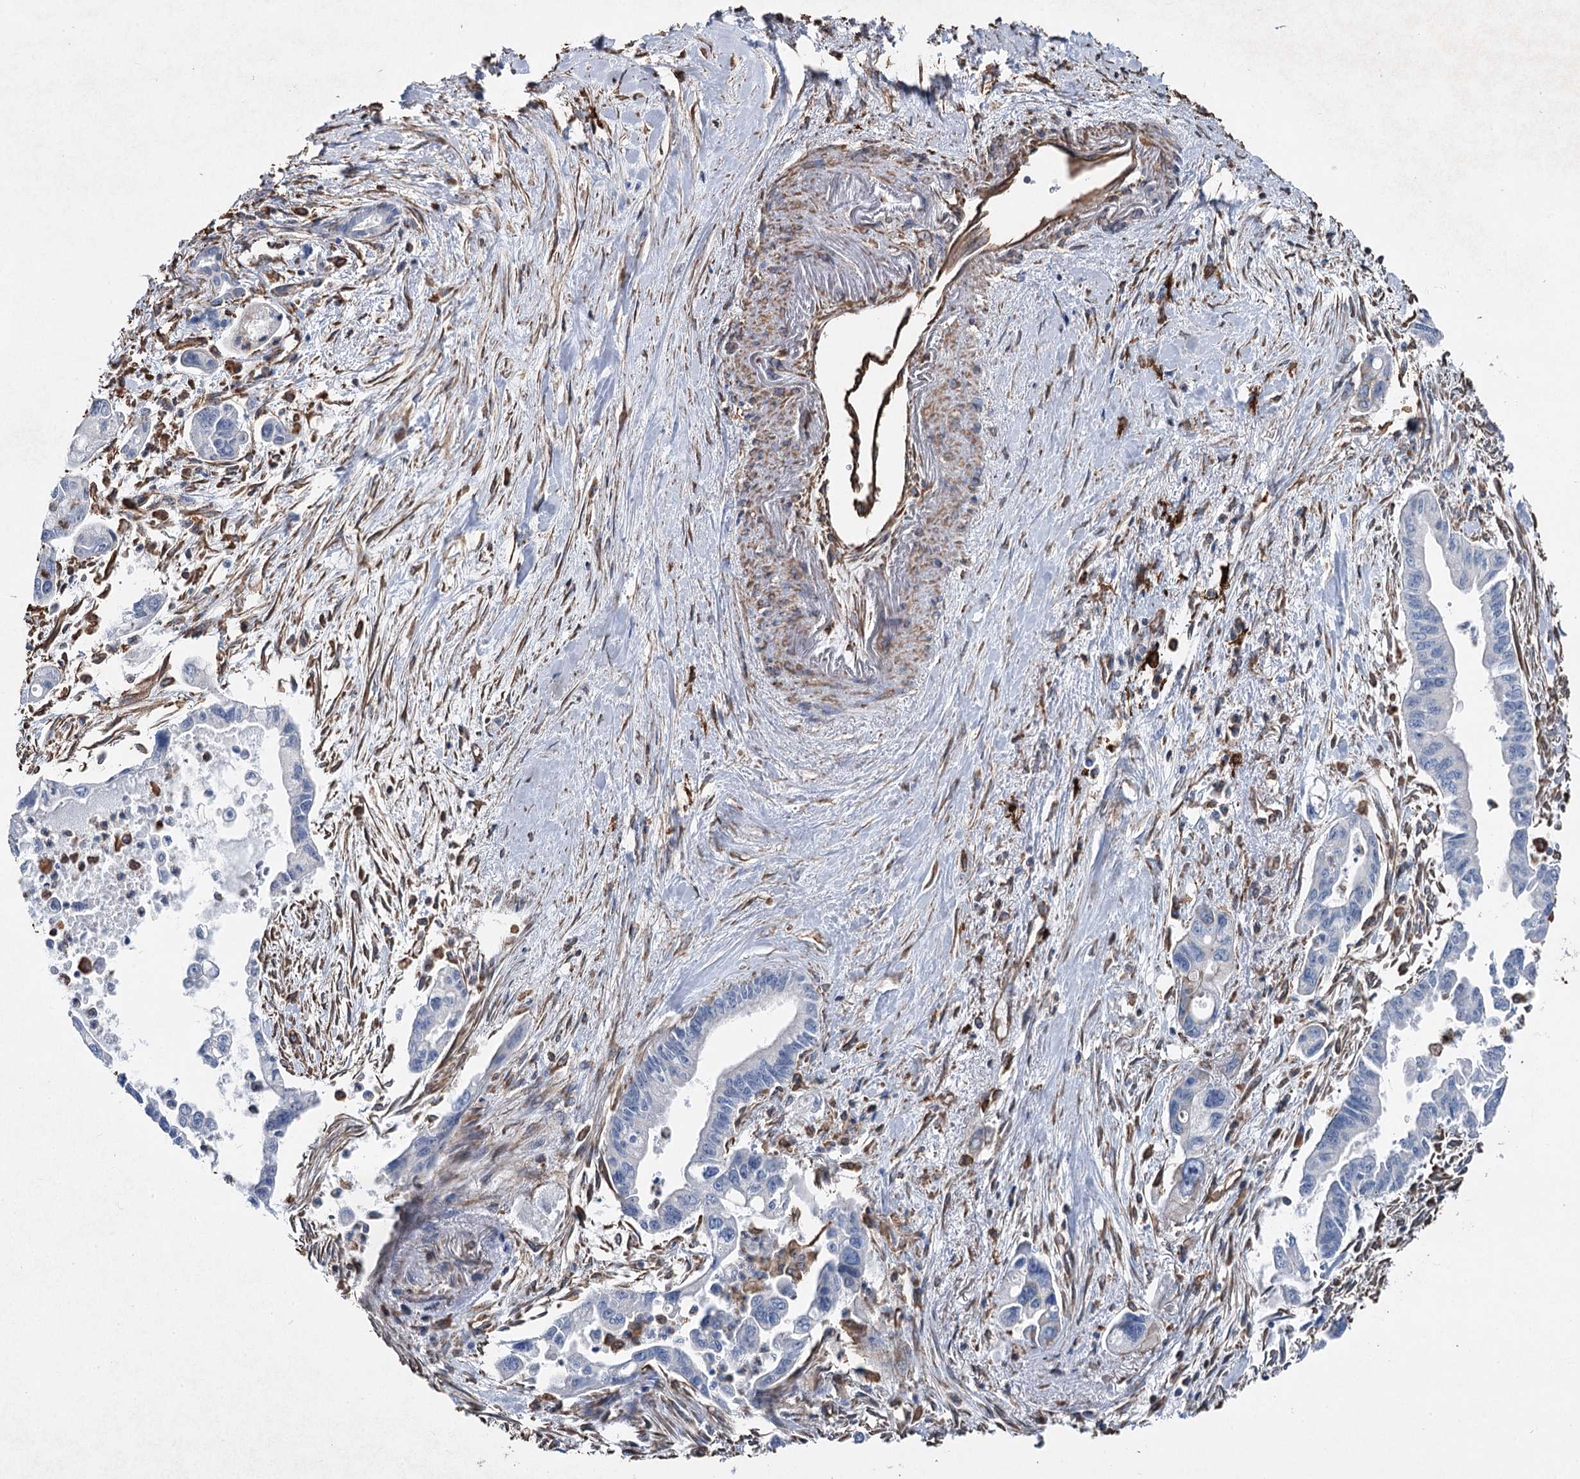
{"staining": {"intensity": "negative", "quantity": "none", "location": "none"}, "tissue": "pancreatic cancer", "cell_type": "Tumor cells", "image_type": "cancer", "snomed": [{"axis": "morphology", "description": "Adenocarcinoma, NOS"}, {"axis": "topography", "description": "Pancreas"}], "caption": "Immunohistochemical staining of human pancreatic cancer (adenocarcinoma) displays no significant positivity in tumor cells.", "gene": "CLEC4M", "patient": {"sex": "male", "age": 70}}